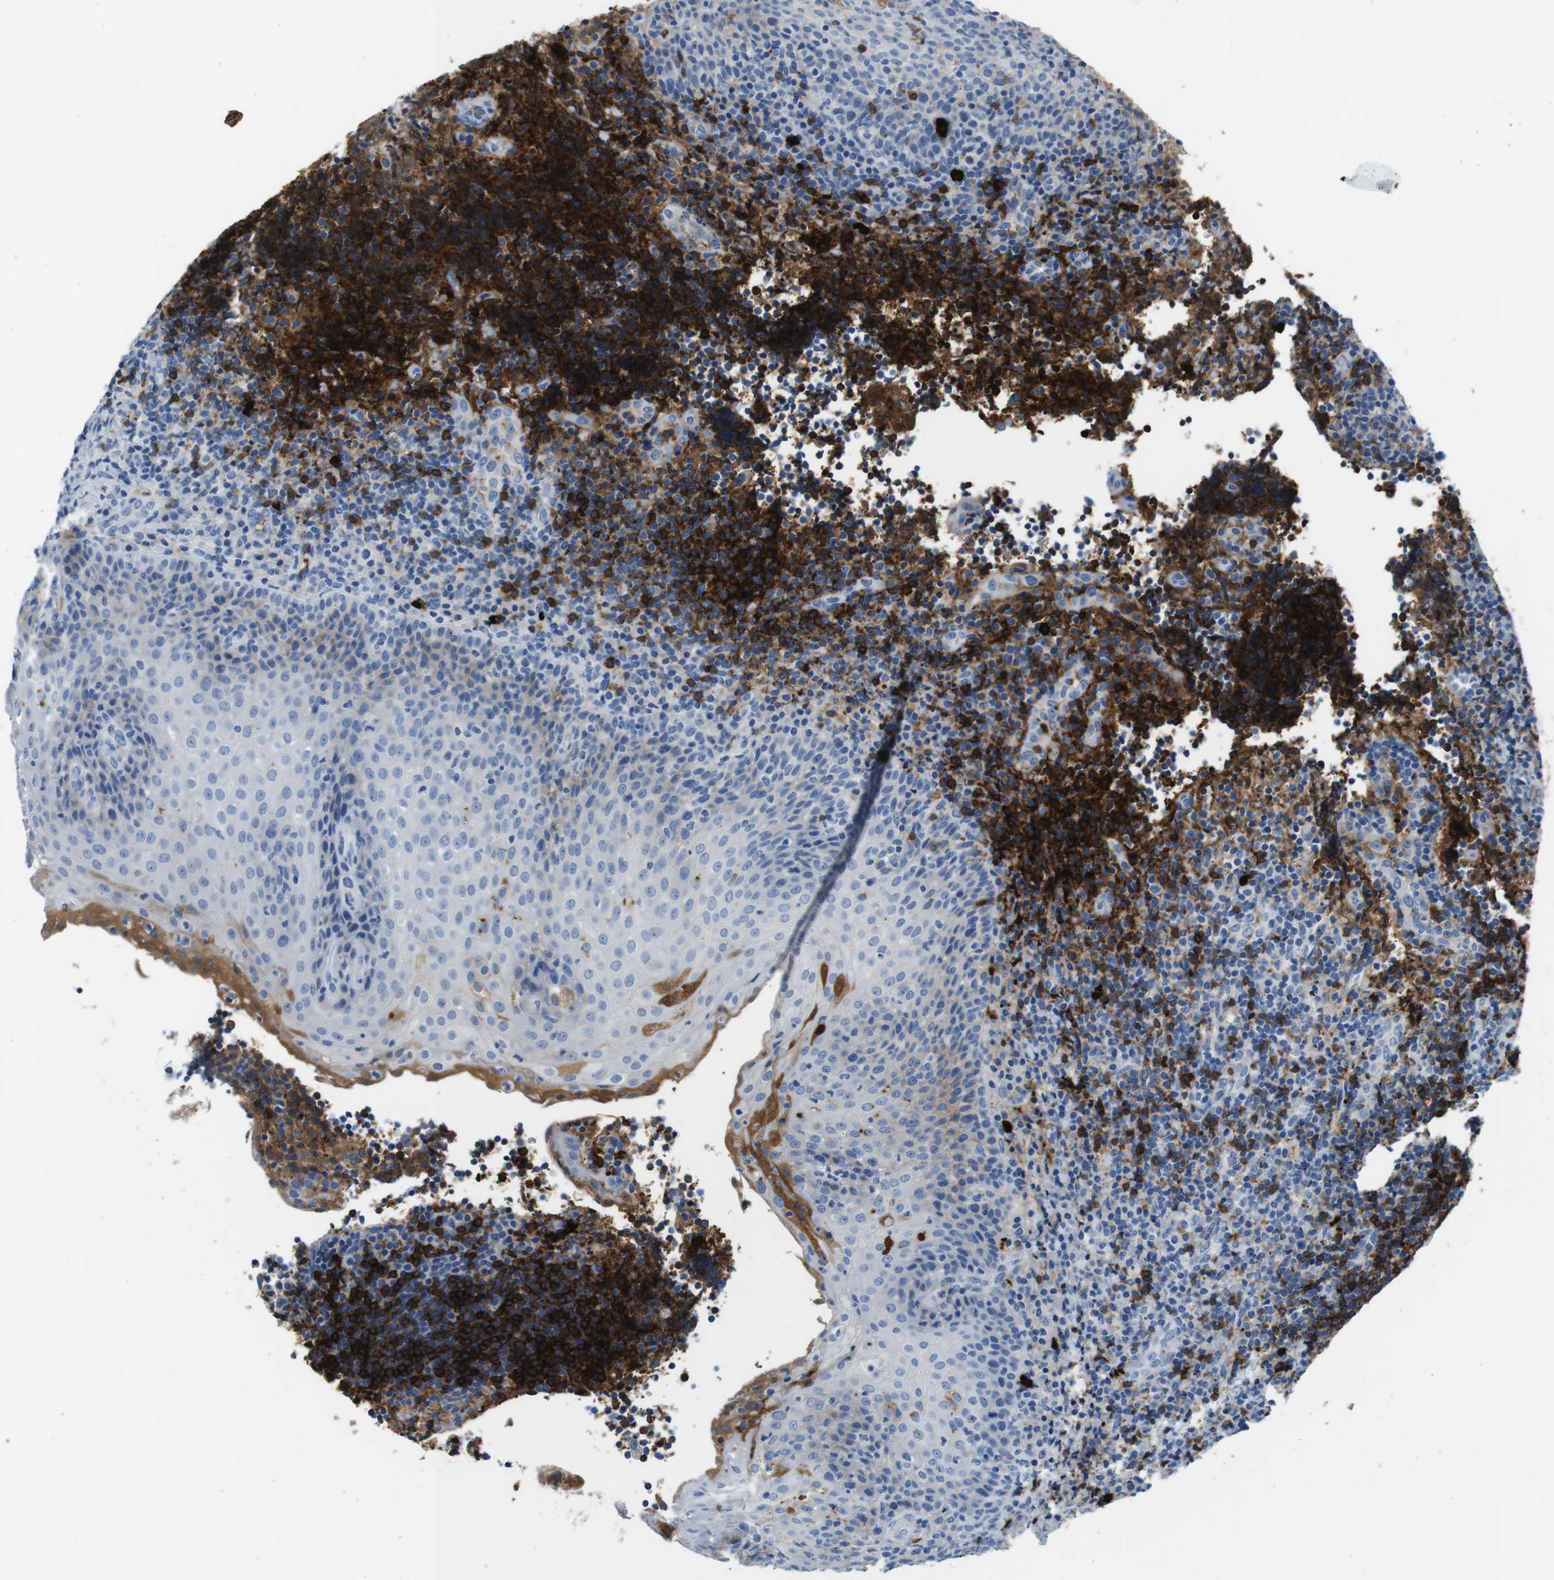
{"staining": {"intensity": "negative", "quantity": "none", "location": "none"}, "tissue": "lymphoma", "cell_type": "Tumor cells", "image_type": "cancer", "snomed": [{"axis": "morphology", "description": "Malignant lymphoma, non-Hodgkin's type, High grade"}, {"axis": "topography", "description": "Tonsil"}], "caption": "Malignant lymphoma, non-Hodgkin's type (high-grade) stained for a protein using IHC displays no positivity tumor cells.", "gene": "IGHD", "patient": {"sex": "female", "age": 36}}